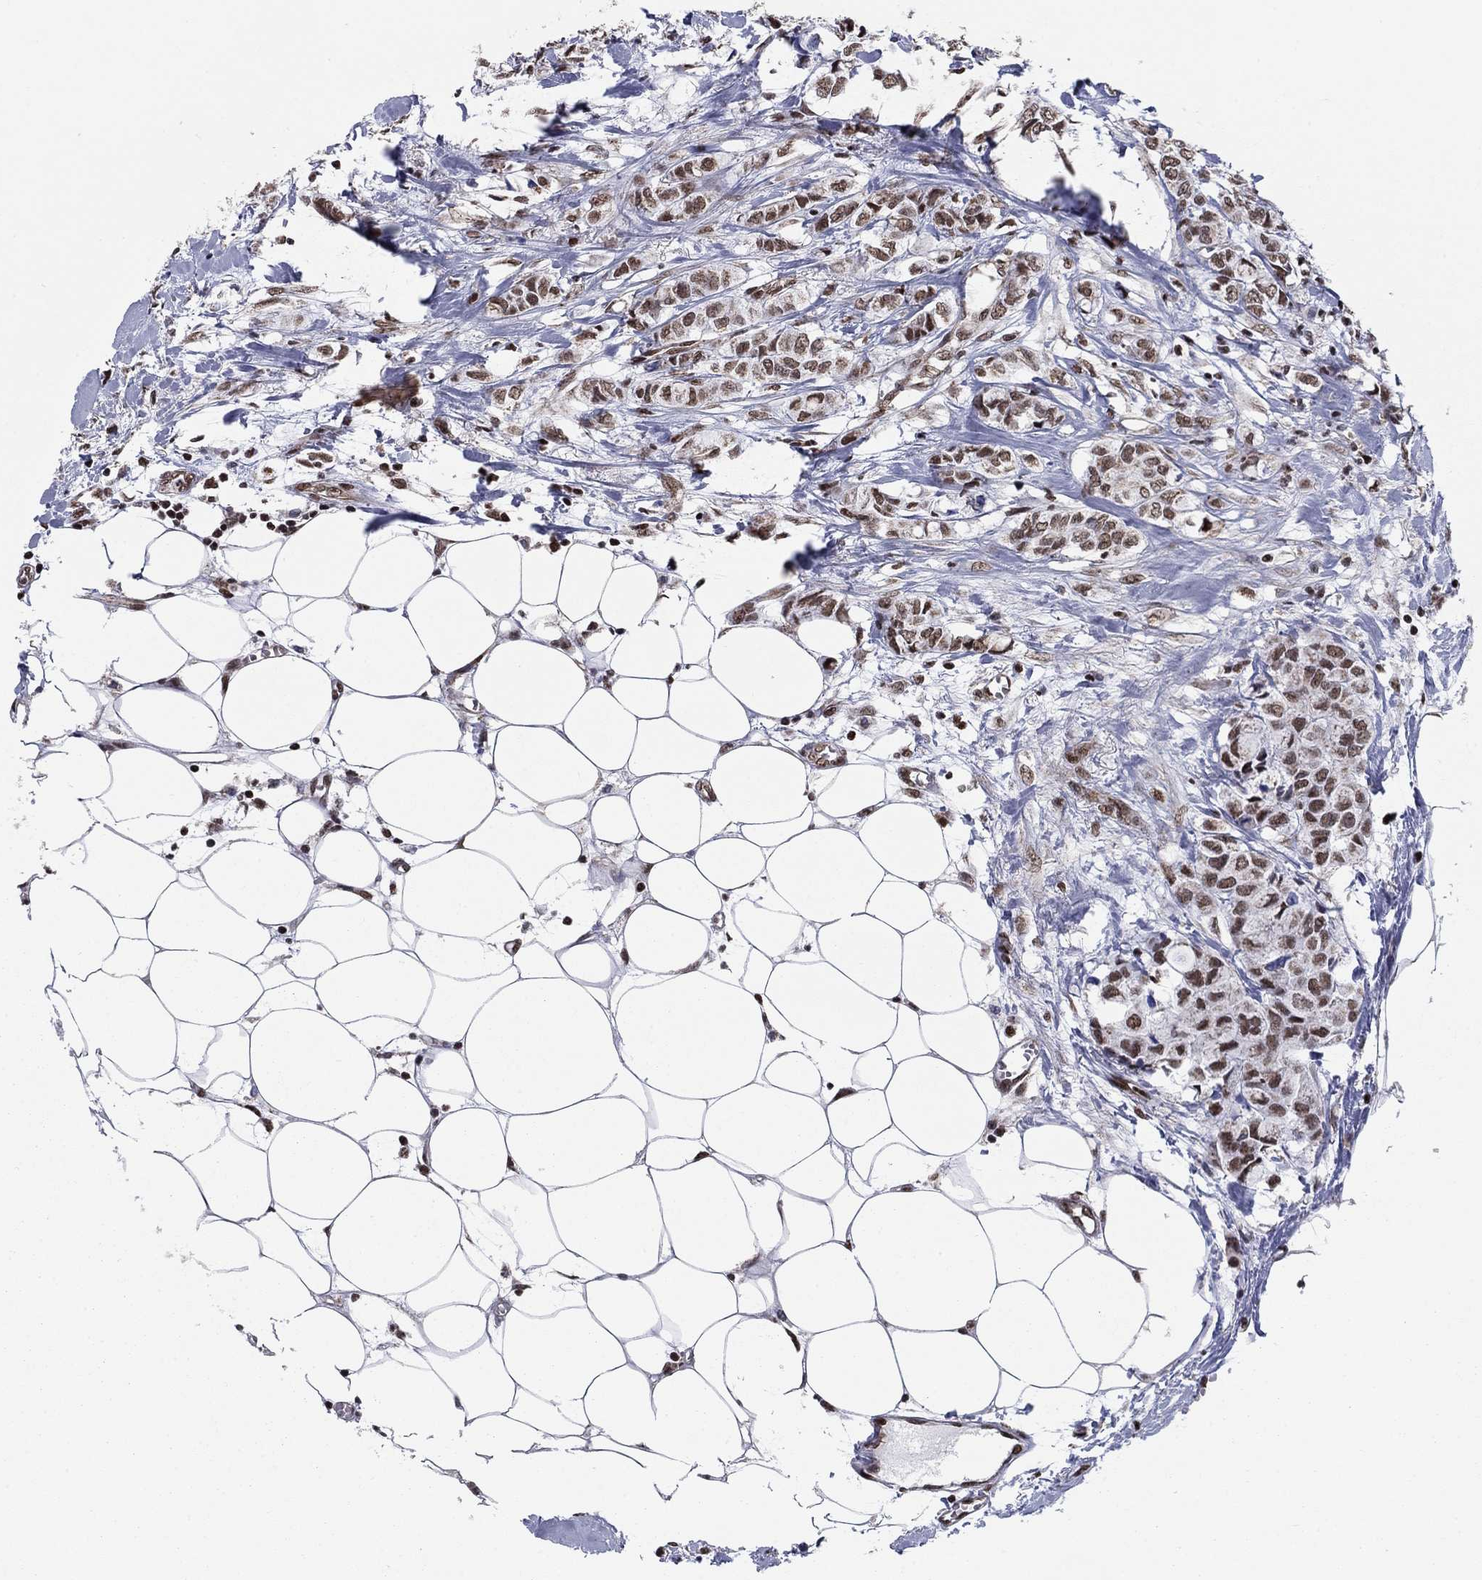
{"staining": {"intensity": "moderate", "quantity": ">75%", "location": "nuclear"}, "tissue": "breast cancer", "cell_type": "Tumor cells", "image_type": "cancer", "snomed": [{"axis": "morphology", "description": "Duct carcinoma"}, {"axis": "topography", "description": "Breast"}], "caption": "This is a photomicrograph of immunohistochemistry staining of breast invasive ductal carcinoma, which shows moderate expression in the nuclear of tumor cells.", "gene": "N4BP2", "patient": {"sex": "female", "age": 85}}